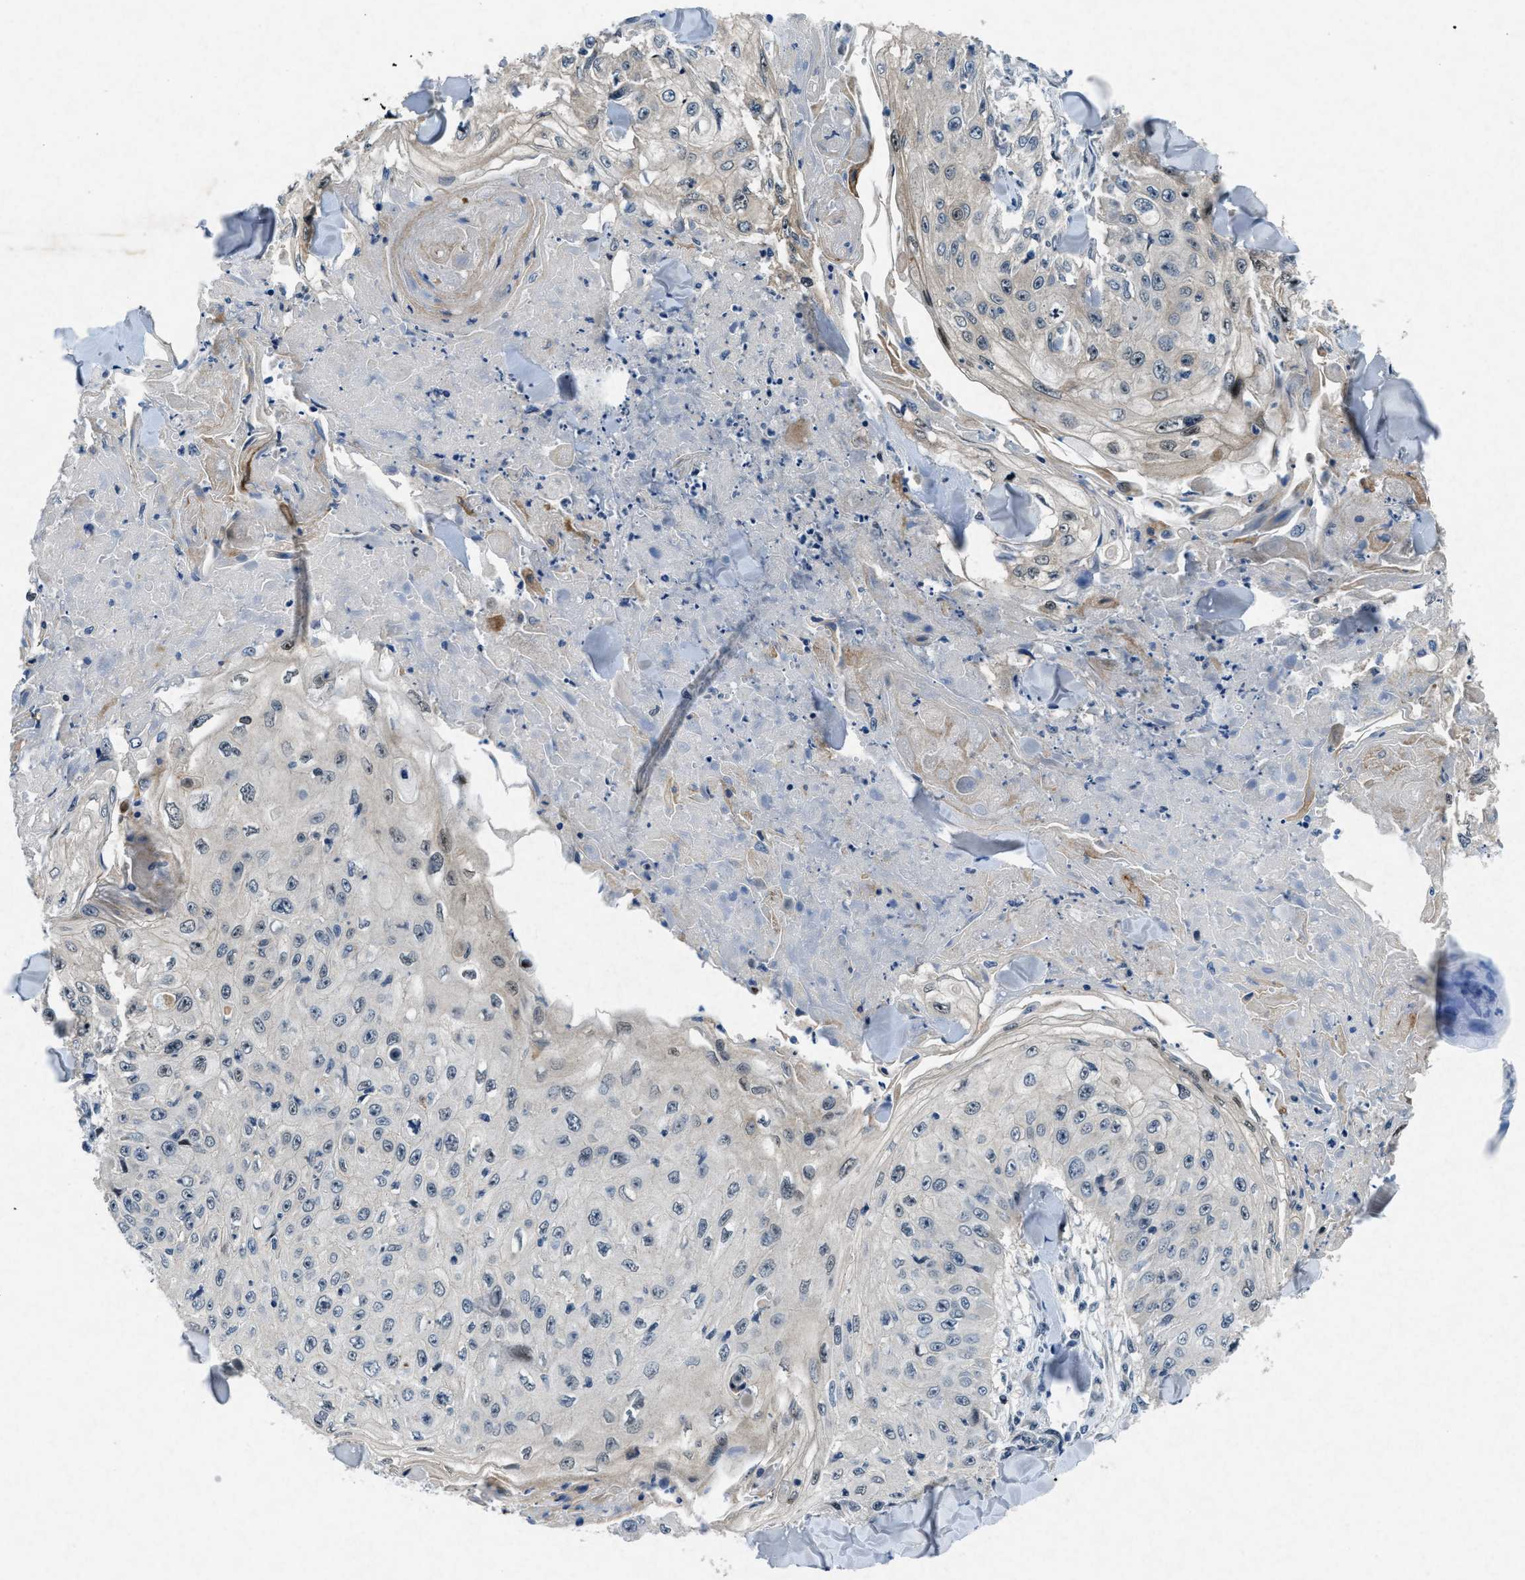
{"staining": {"intensity": "negative", "quantity": "none", "location": "none"}, "tissue": "skin cancer", "cell_type": "Tumor cells", "image_type": "cancer", "snomed": [{"axis": "morphology", "description": "Squamous cell carcinoma, NOS"}, {"axis": "topography", "description": "Skin"}], "caption": "The photomicrograph exhibits no staining of tumor cells in skin cancer.", "gene": "PHLDA1", "patient": {"sex": "male", "age": 86}}